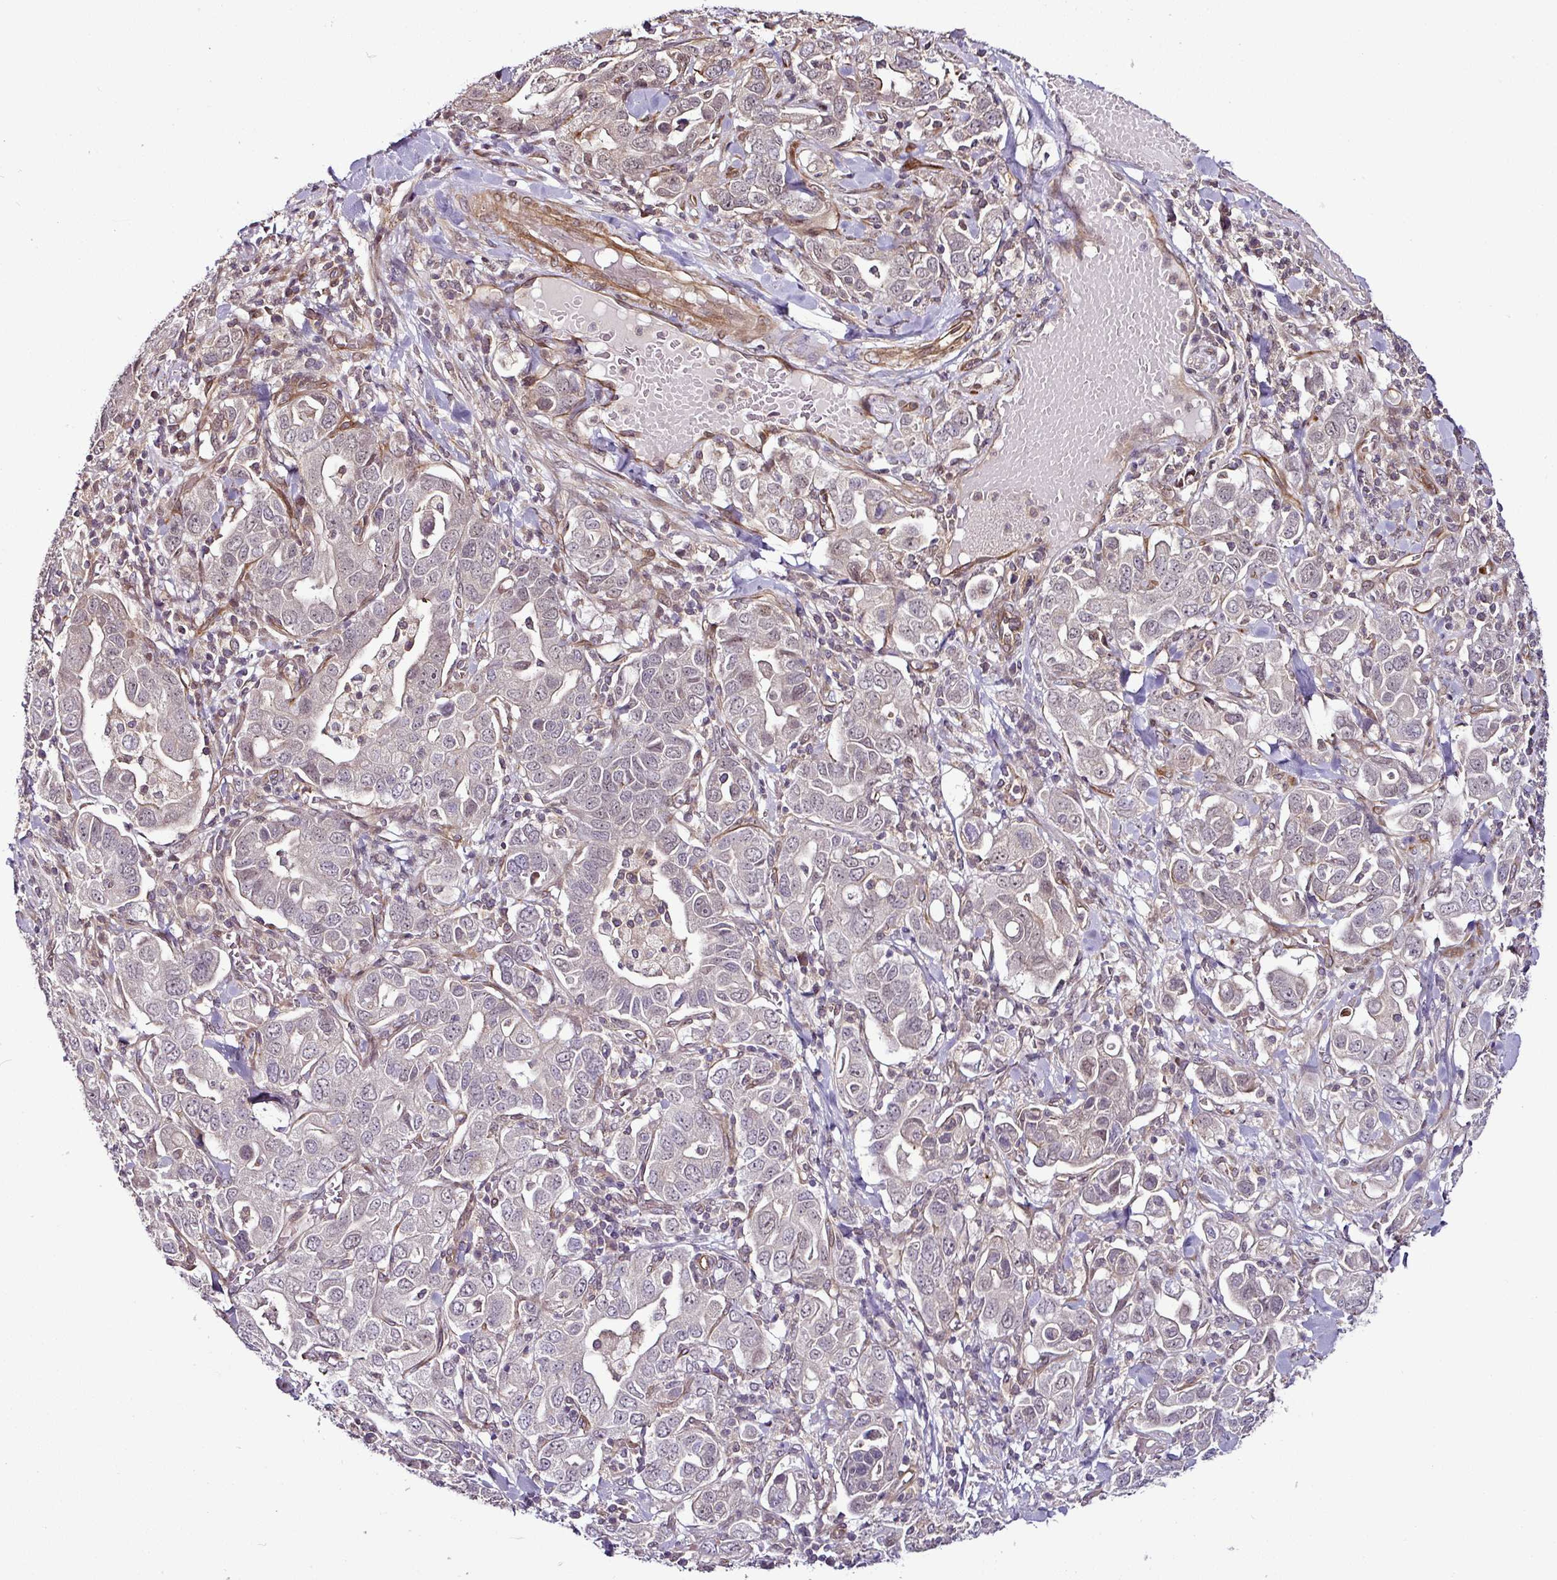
{"staining": {"intensity": "weak", "quantity": "<25%", "location": "cytoplasmic/membranous,nuclear"}, "tissue": "stomach cancer", "cell_type": "Tumor cells", "image_type": "cancer", "snomed": [{"axis": "morphology", "description": "Adenocarcinoma, NOS"}, {"axis": "topography", "description": "Stomach, upper"}, {"axis": "topography", "description": "Stomach"}], "caption": "Human adenocarcinoma (stomach) stained for a protein using immunohistochemistry reveals no staining in tumor cells.", "gene": "DCAF13", "patient": {"sex": "male", "age": 62}}